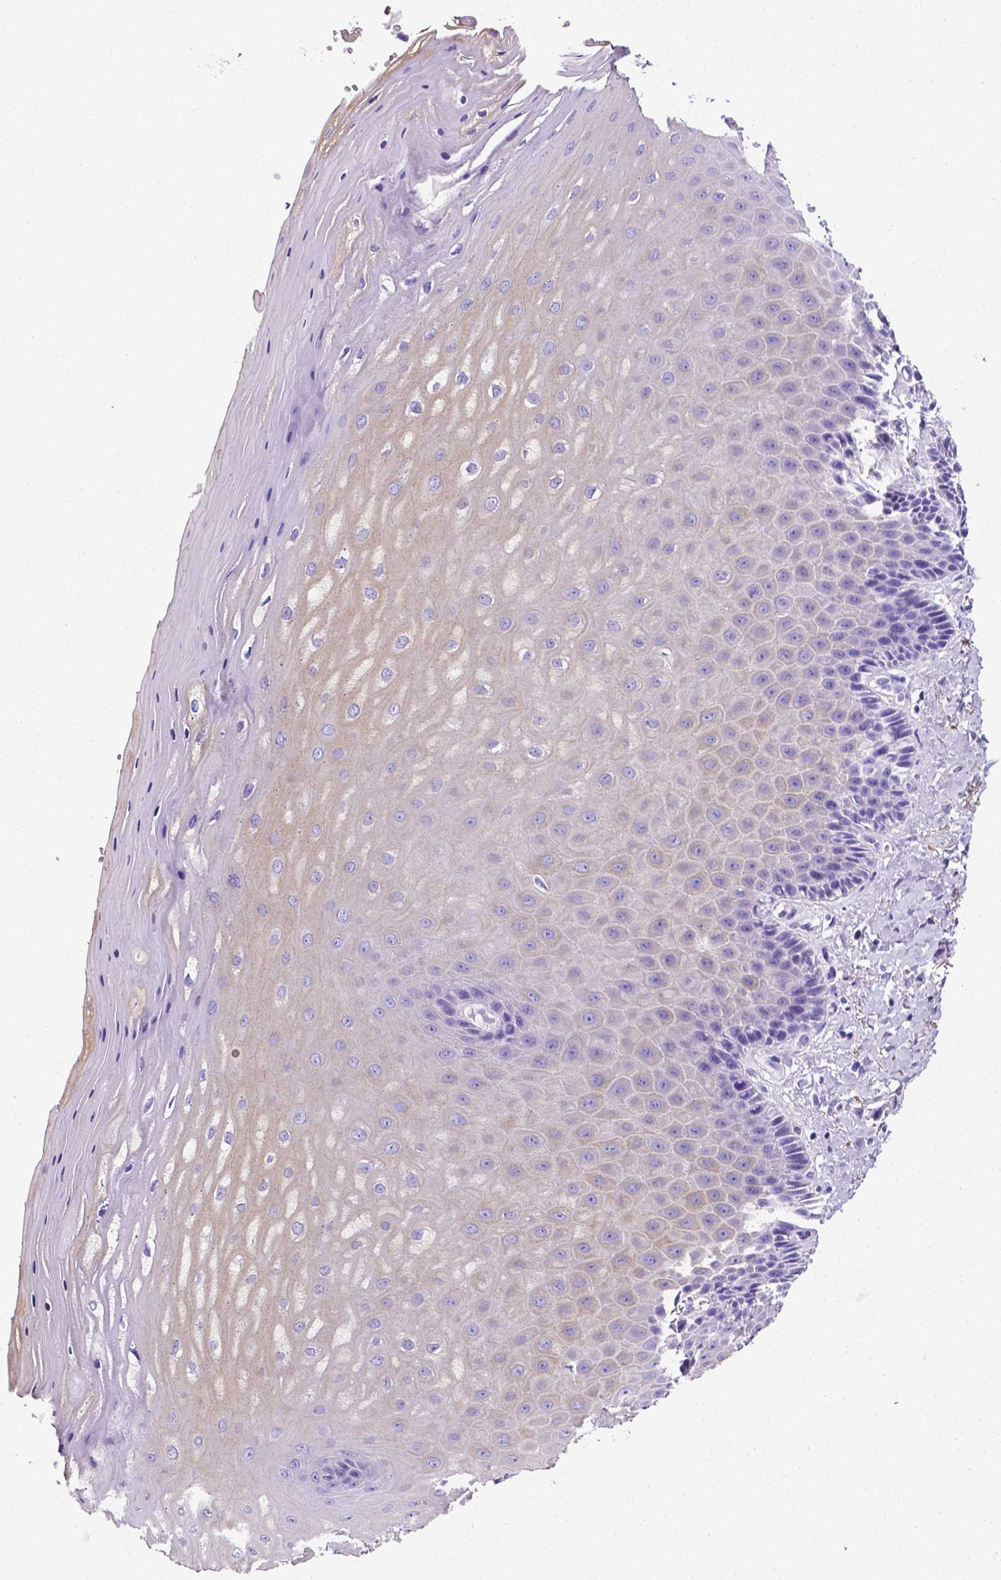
{"staining": {"intensity": "negative", "quantity": "none", "location": "none"}, "tissue": "vagina", "cell_type": "Squamous epithelial cells", "image_type": "normal", "snomed": [{"axis": "morphology", "description": "Normal tissue, NOS"}, {"axis": "topography", "description": "Vagina"}], "caption": "This is an IHC photomicrograph of unremarkable vagina. There is no positivity in squamous epithelial cells.", "gene": "APOE", "patient": {"sex": "female", "age": 83}}